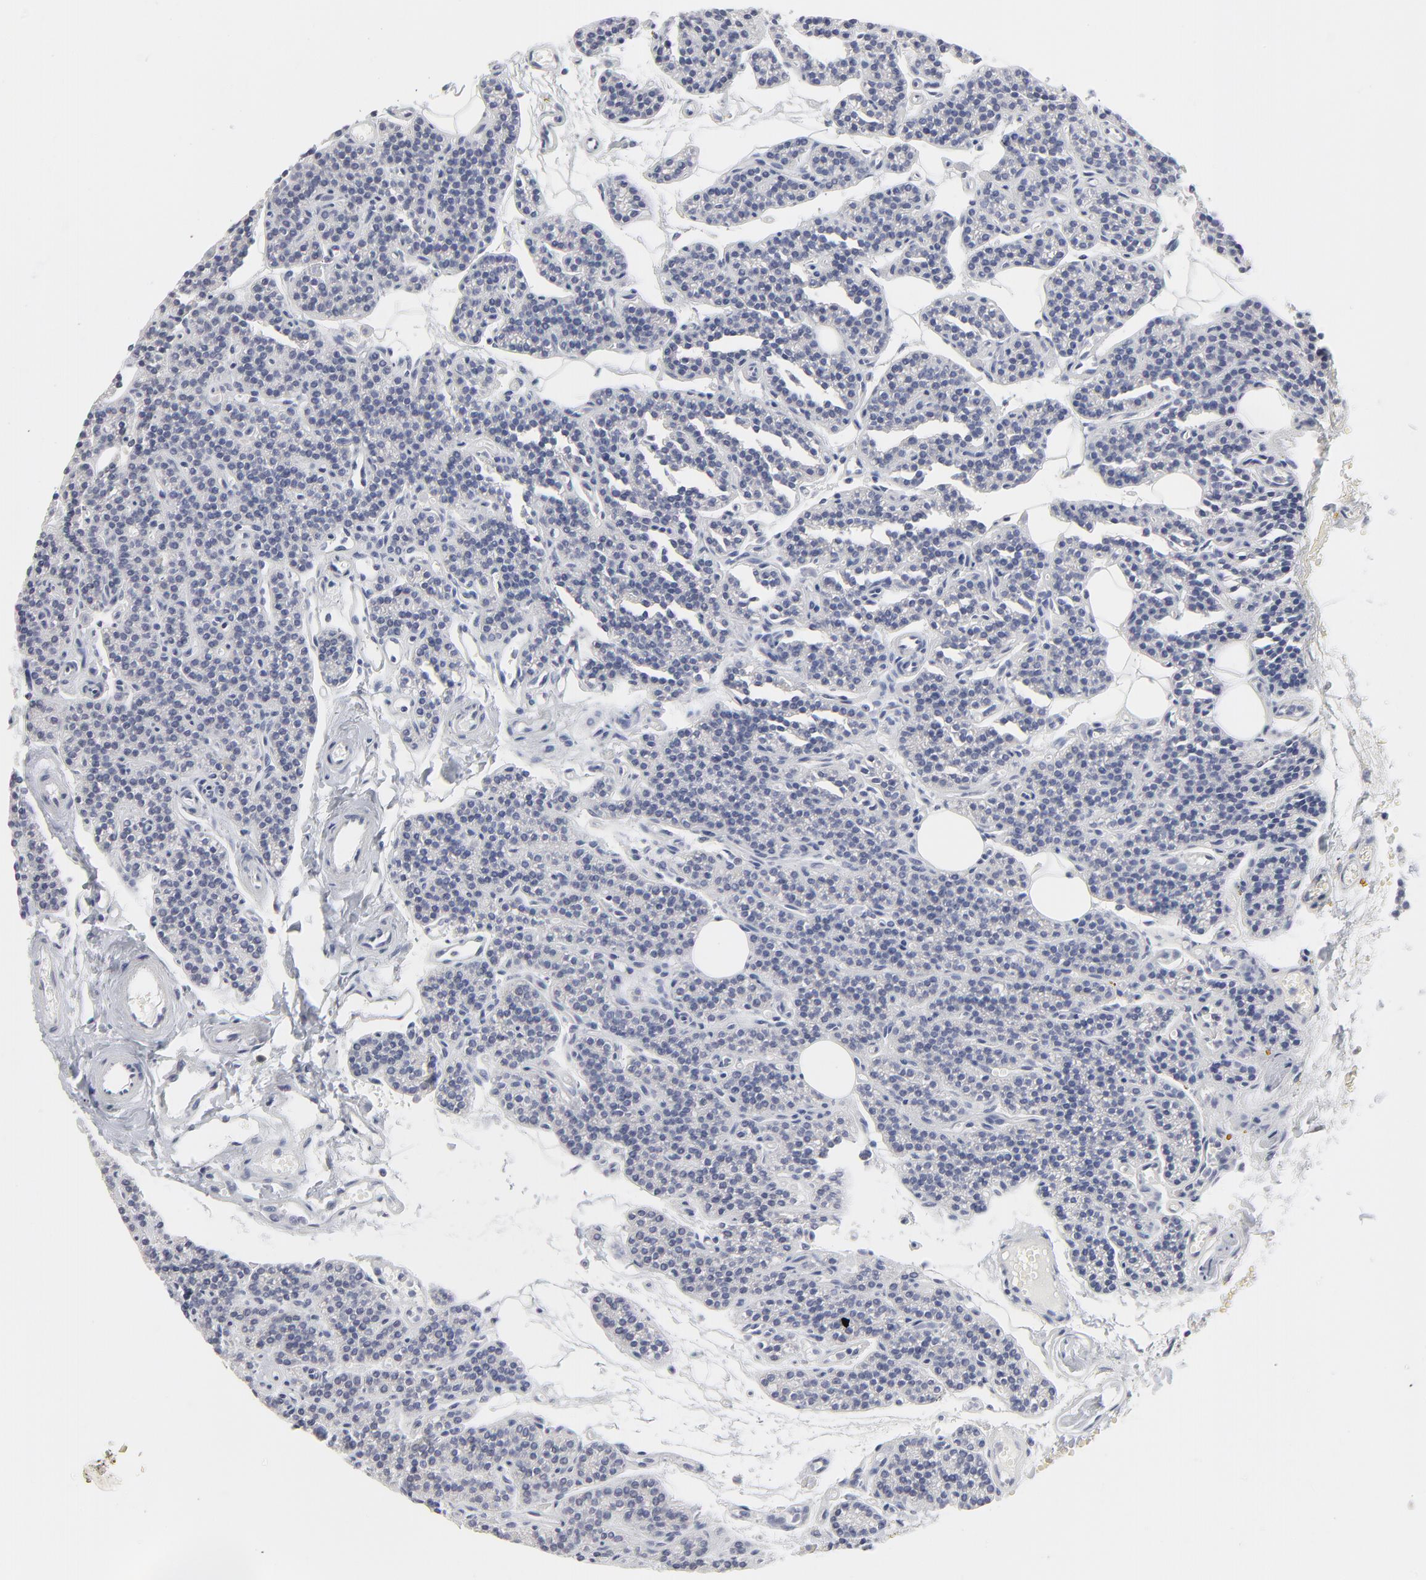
{"staining": {"intensity": "negative", "quantity": "none", "location": "none"}, "tissue": "parathyroid gland", "cell_type": "Glandular cells", "image_type": "normal", "snomed": [{"axis": "morphology", "description": "Normal tissue, NOS"}, {"axis": "topography", "description": "Parathyroid gland"}], "caption": "DAB (3,3'-diaminobenzidine) immunohistochemical staining of benign human parathyroid gland shows no significant expression in glandular cells. (Stains: DAB immunohistochemistry with hematoxylin counter stain, Microscopy: brightfield microscopy at high magnification).", "gene": "TRIM22", "patient": {"sex": "male", "age": 25}}